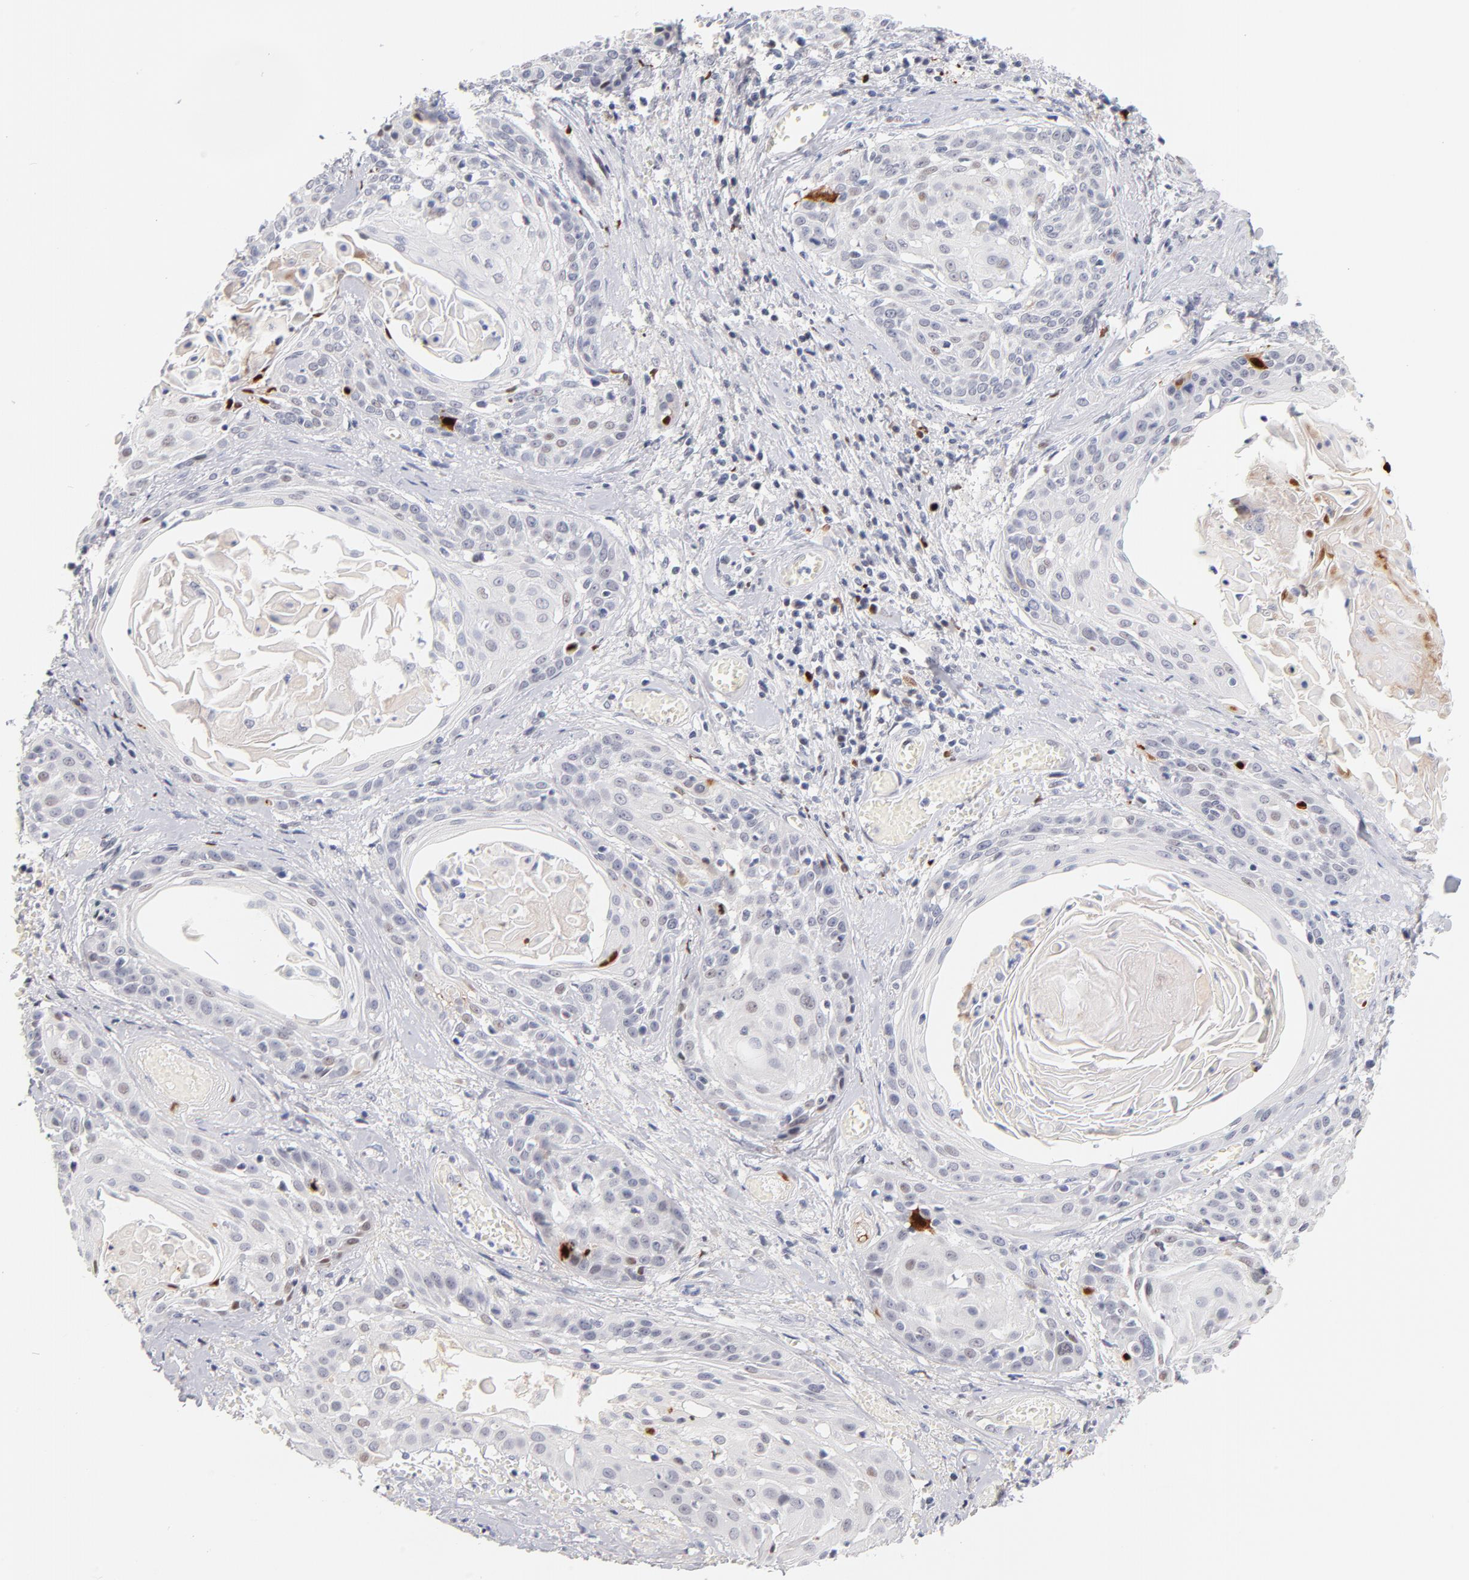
{"staining": {"intensity": "weak", "quantity": "<25%", "location": "nuclear"}, "tissue": "cervical cancer", "cell_type": "Tumor cells", "image_type": "cancer", "snomed": [{"axis": "morphology", "description": "Squamous cell carcinoma, NOS"}, {"axis": "topography", "description": "Cervix"}], "caption": "IHC micrograph of squamous cell carcinoma (cervical) stained for a protein (brown), which exhibits no expression in tumor cells.", "gene": "PARP1", "patient": {"sex": "female", "age": 57}}